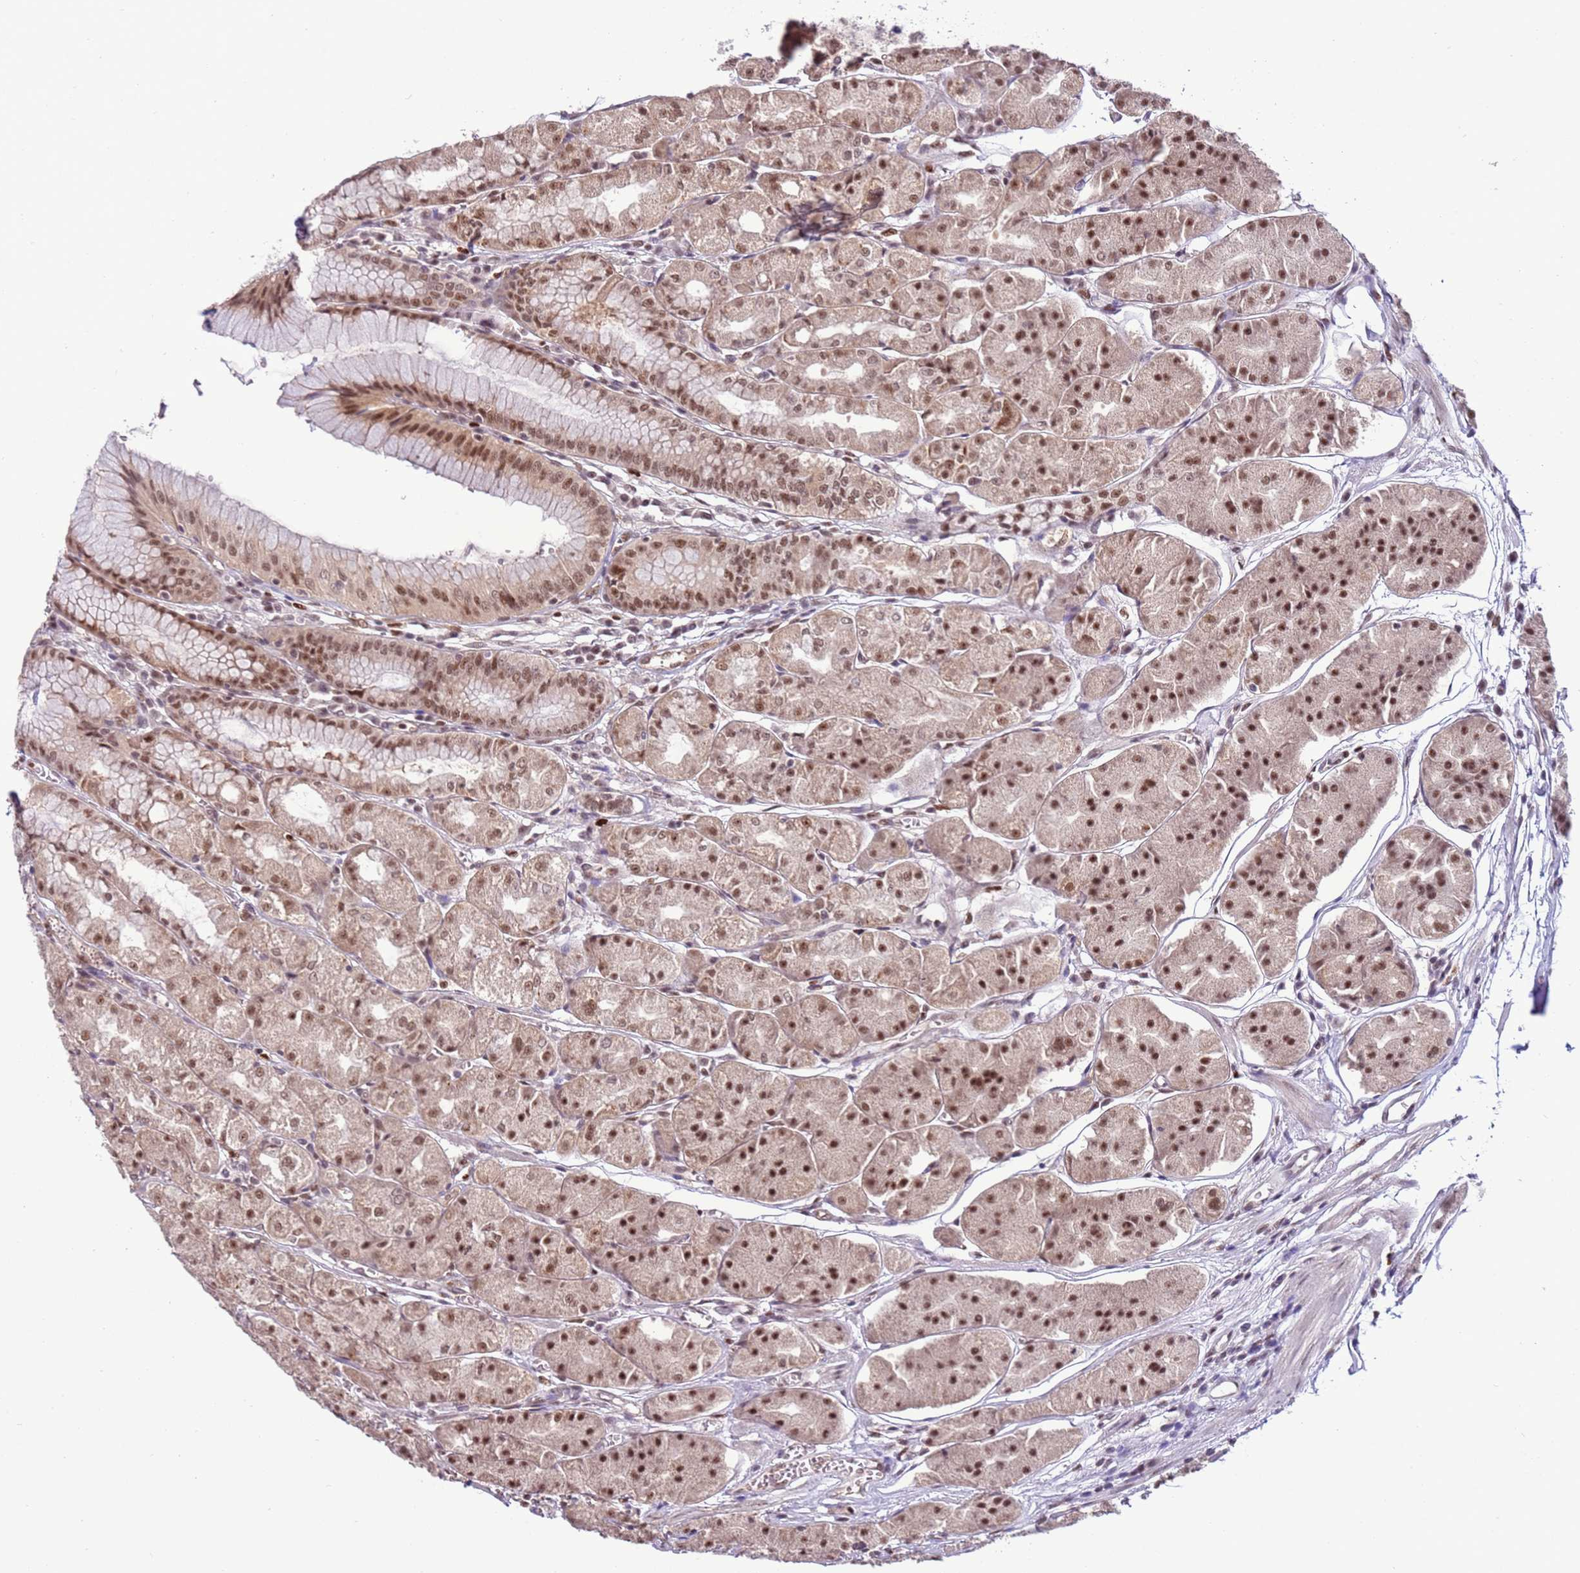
{"staining": {"intensity": "strong", "quantity": ">75%", "location": "nuclear"}, "tissue": "stomach", "cell_type": "Glandular cells", "image_type": "normal", "snomed": [{"axis": "morphology", "description": "Normal tissue, NOS"}, {"axis": "topography", "description": "Stomach"}], "caption": "A high amount of strong nuclear positivity is appreciated in about >75% of glandular cells in benign stomach.", "gene": "PRPF6", "patient": {"sex": "male", "age": 55}}